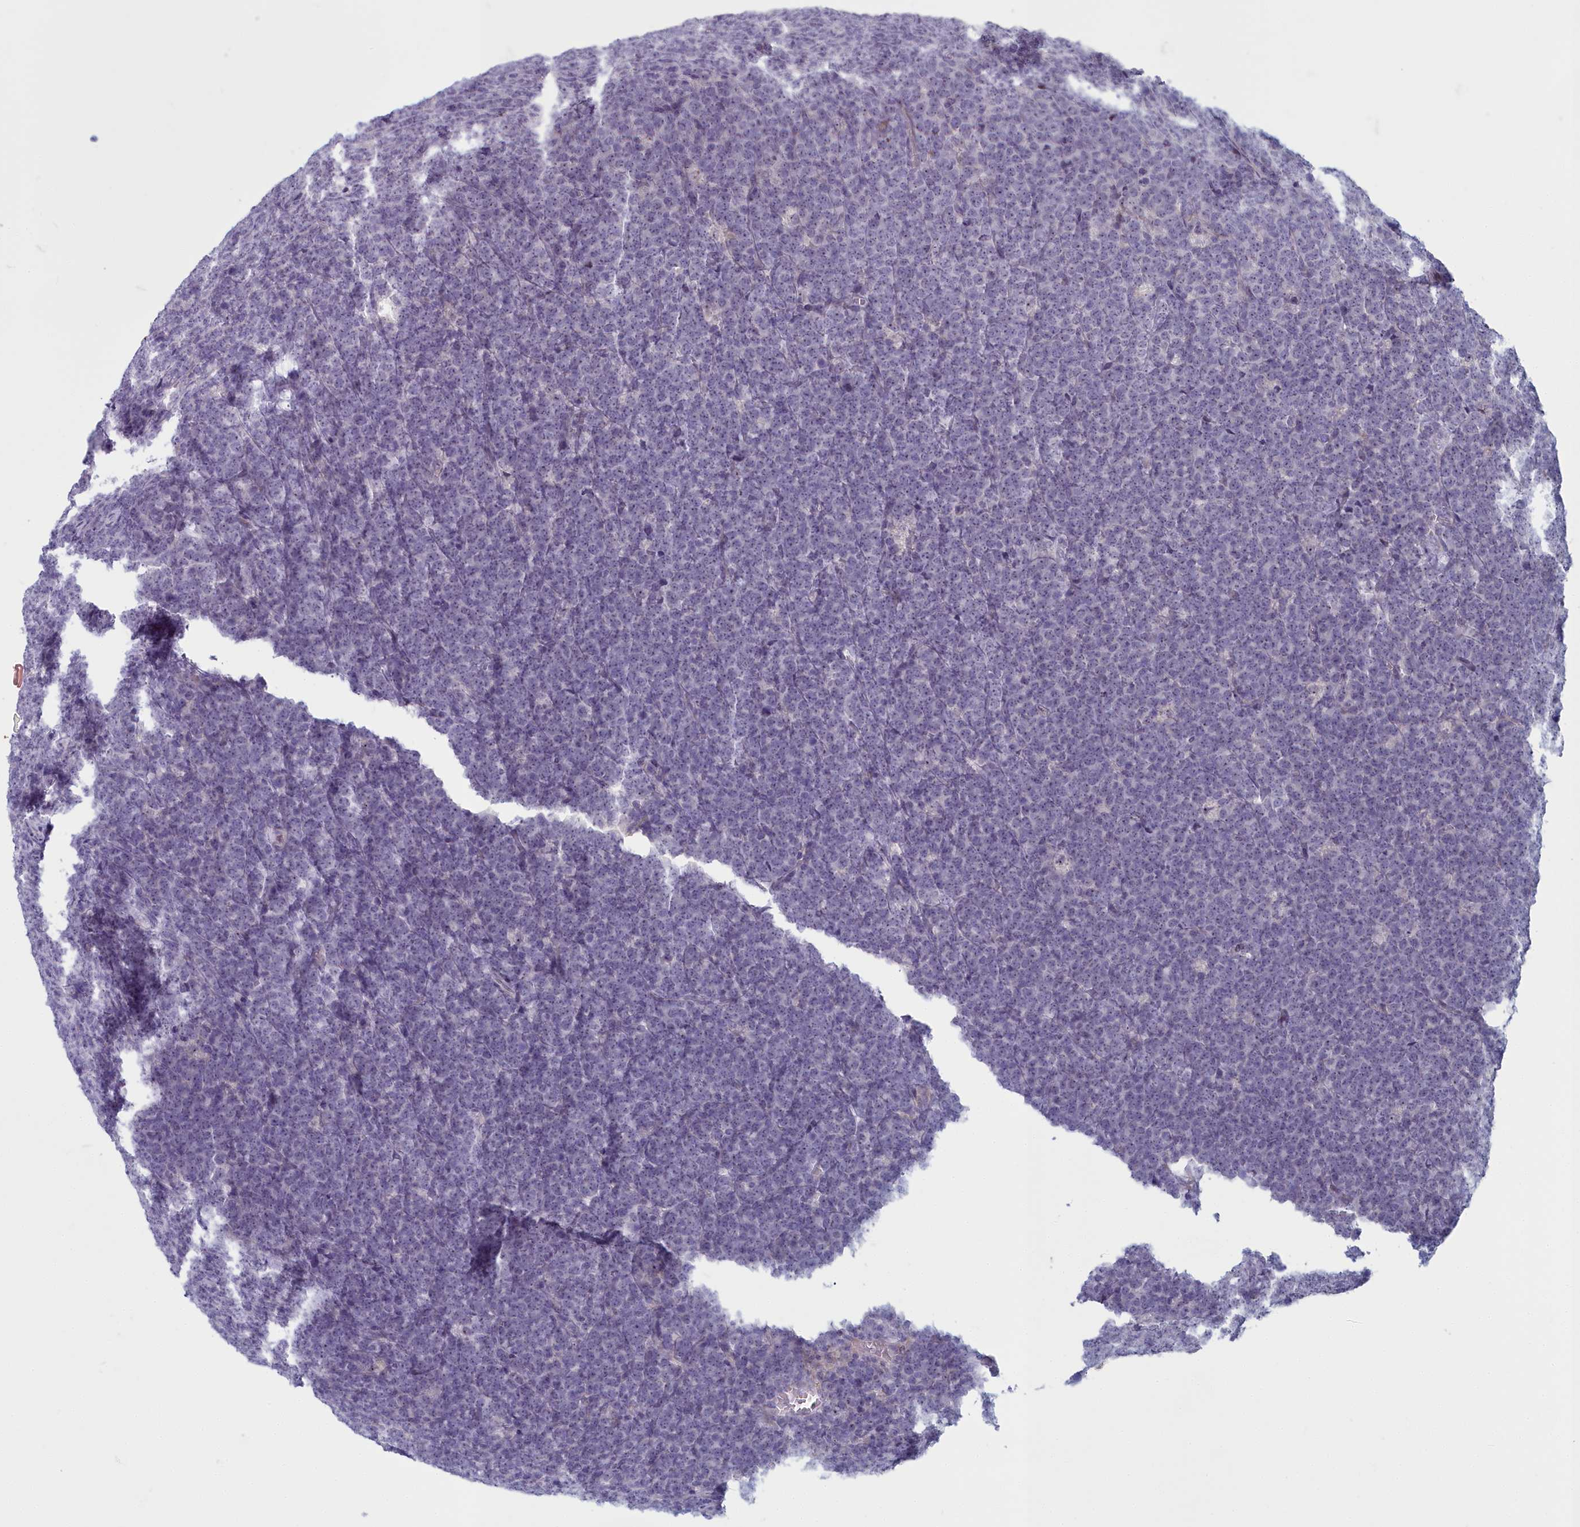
{"staining": {"intensity": "negative", "quantity": "none", "location": "none"}, "tissue": "lymphoma", "cell_type": "Tumor cells", "image_type": "cancer", "snomed": [{"axis": "morphology", "description": "Malignant lymphoma, non-Hodgkin's type, High grade"}, {"axis": "topography", "description": "Small intestine"}], "caption": "Immunohistochemistry of human lymphoma demonstrates no expression in tumor cells.", "gene": "INSYN2A", "patient": {"sex": "male", "age": 8}}